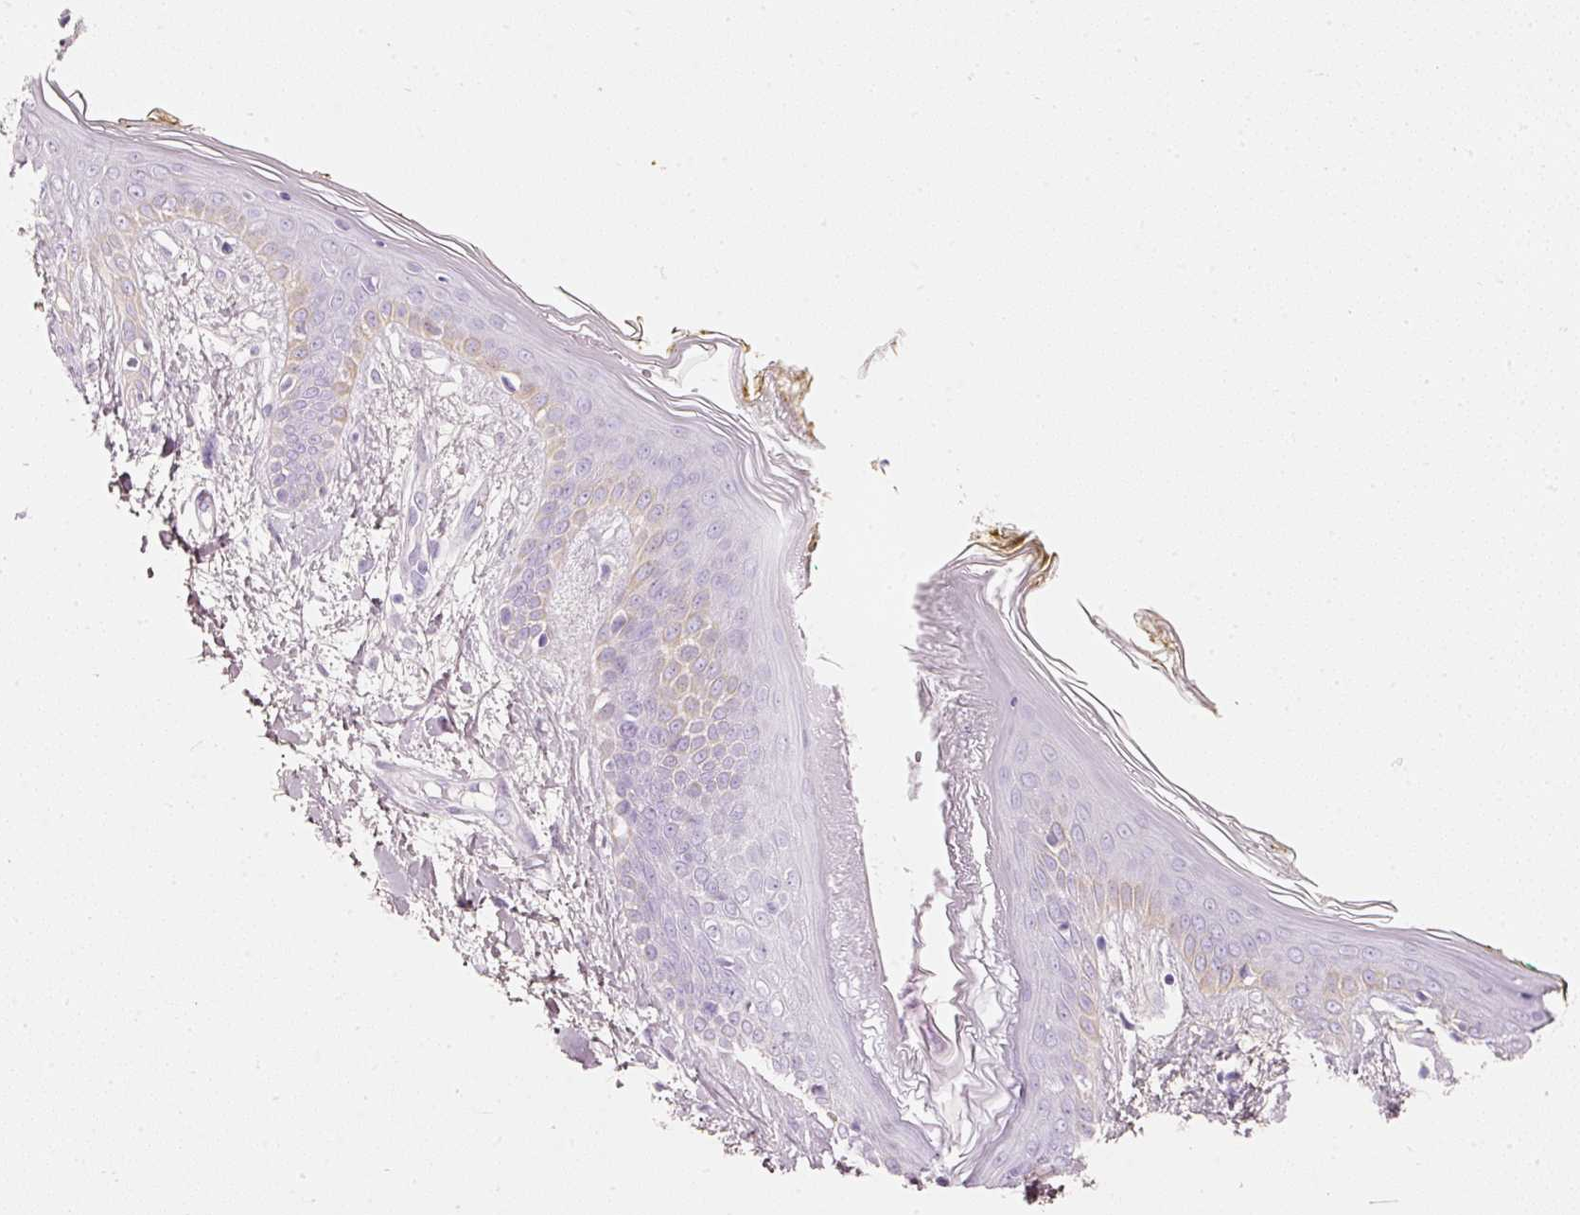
{"staining": {"intensity": "negative", "quantity": "none", "location": "none"}, "tissue": "skin", "cell_type": "Fibroblasts", "image_type": "normal", "snomed": [{"axis": "morphology", "description": "Normal tissue, NOS"}, {"axis": "topography", "description": "Skin"}], "caption": "IHC of normal skin reveals no positivity in fibroblasts.", "gene": "PDXDC1", "patient": {"sex": "female", "age": 34}}